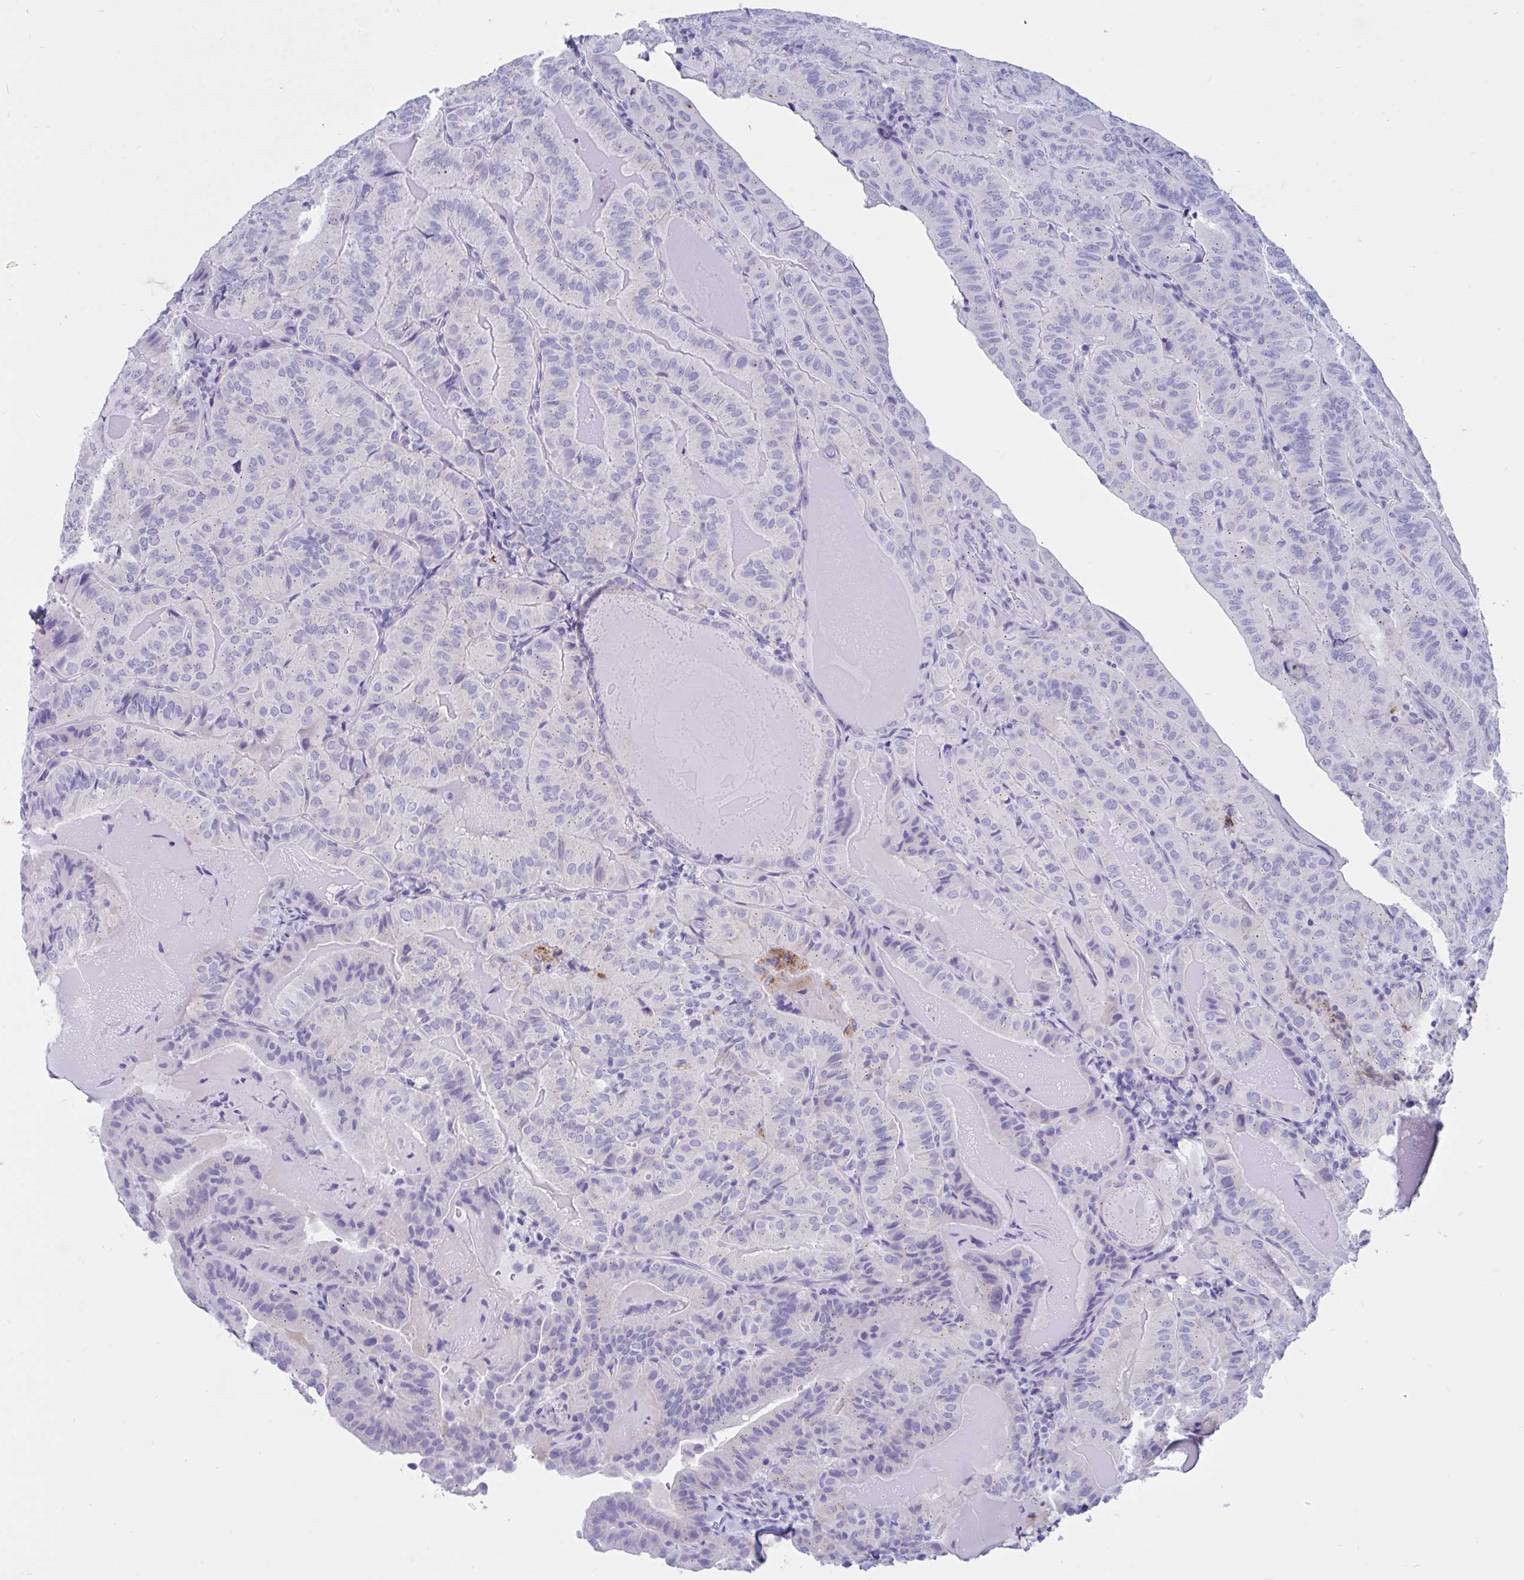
{"staining": {"intensity": "weak", "quantity": "<25%", "location": "cytoplasmic/membranous"}, "tissue": "thyroid cancer", "cell_type": "Tumor cells", "image_type": "cancer", "snomed": [{"axis": "morphology", "description": "Papillary adenocarcinoma, NOS"}, {"axis": "topography", "description": "Thyroid gland"}], "caption": "High magnification brightfield microscopy of thyroid papillary adenocarcinoma stained with DAB (brown) and counterstained with hematoxylin (blue): tumor cells show no significant positivity. (DAB immunohistochemistry (IHC) with hematoxylin counter stain).", "gene": "RNASE3", "patient": {"sex": "female", "age": 68}}